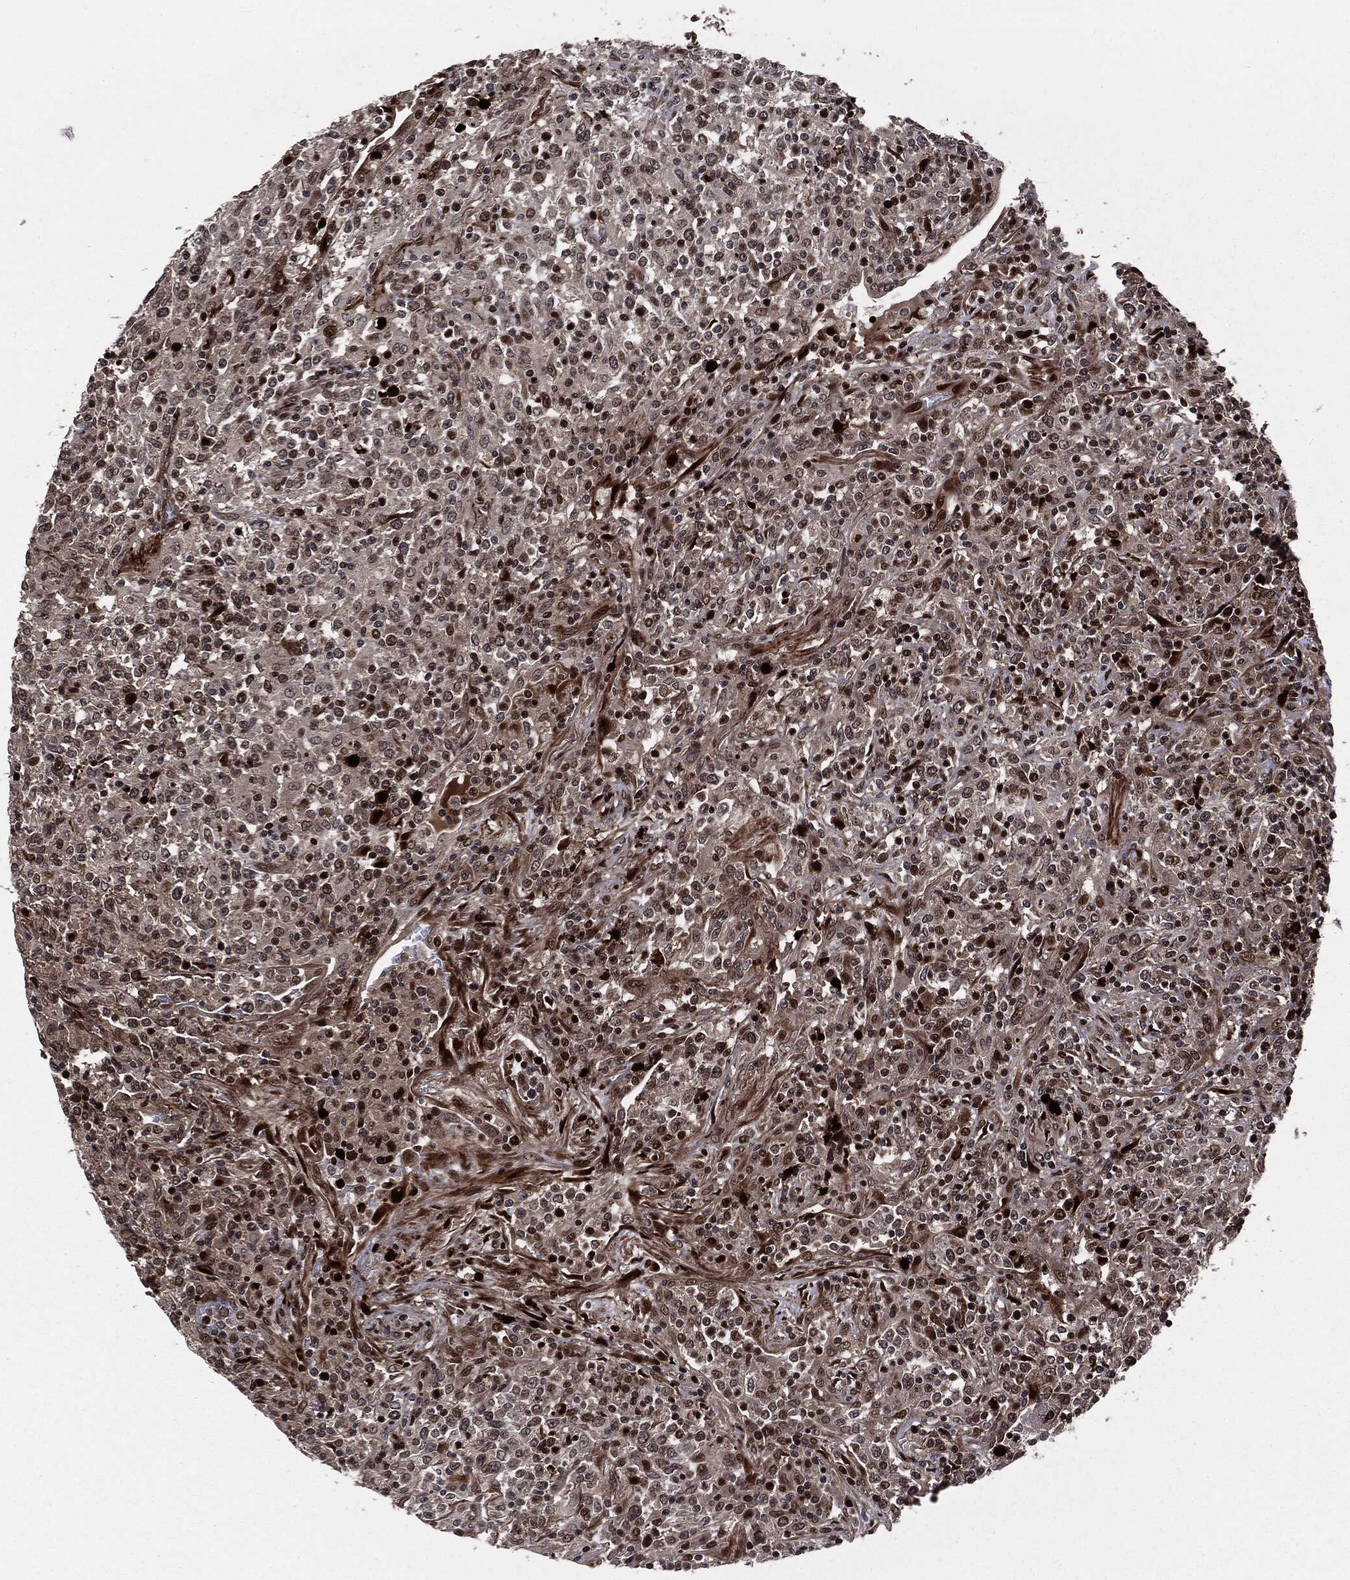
{"staining": {"intensity": "strong", "quantity": "25%-75%", "location": "cytoplasmic/membranous,nuclear"}, "tissue": "lymphoma", "cell_type": "Tumor cells", "image_type": "cancer", "snomed": [{"axis": "morphology", "description": "Malignant lymphoma, non-Hodgkin's type, High grade"}, {"axis": "topography", "description": "Lung"}], "caption": "This photomicrograph reveals high-grade malignant lymphoma, non-Hodgkin's type stained with IHC to label a protein in brown. The cytoplasmic/membranous and nuclear of tumor cells show strong positivity for the protein. Nuclei are counter-stained blue.", "gene": "SMAD4", "patient": {"sex": "male", "age": 79}}